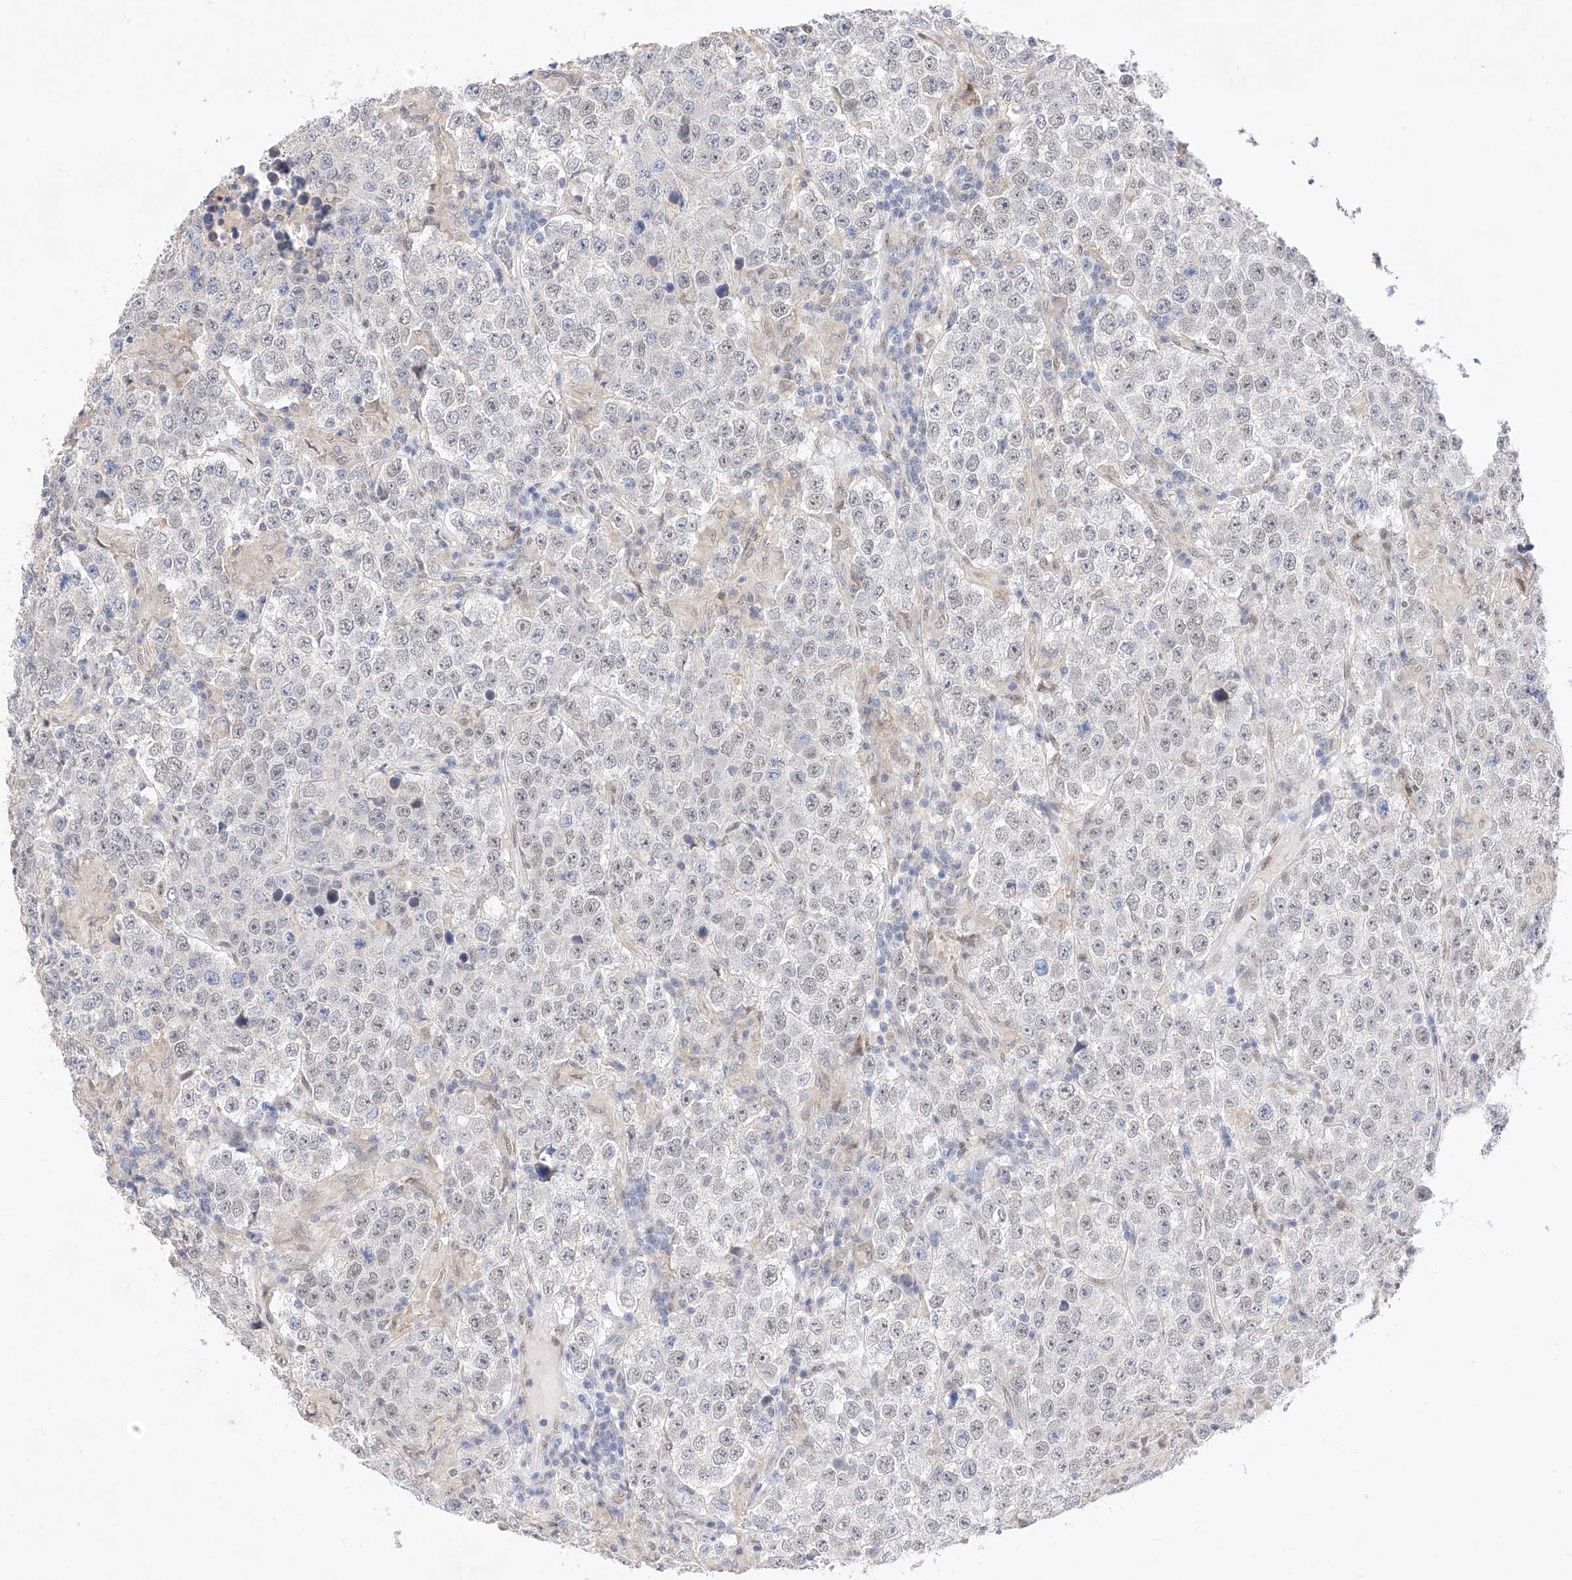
{"staining": {"intensity": "negative", "quantity": "none", "location": "none"}, "tissue": "testis cancer", "cell_type": "Tumor cells", "image_type": "cancer", "snomed": [{"axis": "morphology", "description": "Normal tissue, NOS"}, {"axis": "morphology", "description": "Urothelial carcinoma, High grade"}, {"axis": "morphology", "description": "Seminoma, NOS"}, {"axis": "morphology", "description": "Carcinoma, Embryonal, NOS"}, {"axis": "topography", "description": "Urinary bladder"}, {"axis": "topography", "description": "Testis"}], "caption": "An immunohistochemistry micrograph of embryonal carcinoma (testis) is shown. There is no staining in tumor cells of embryonal carcinoma (testis).", "gene": "KCNJ1", "patient": {"sex": "male", "age": 41}}